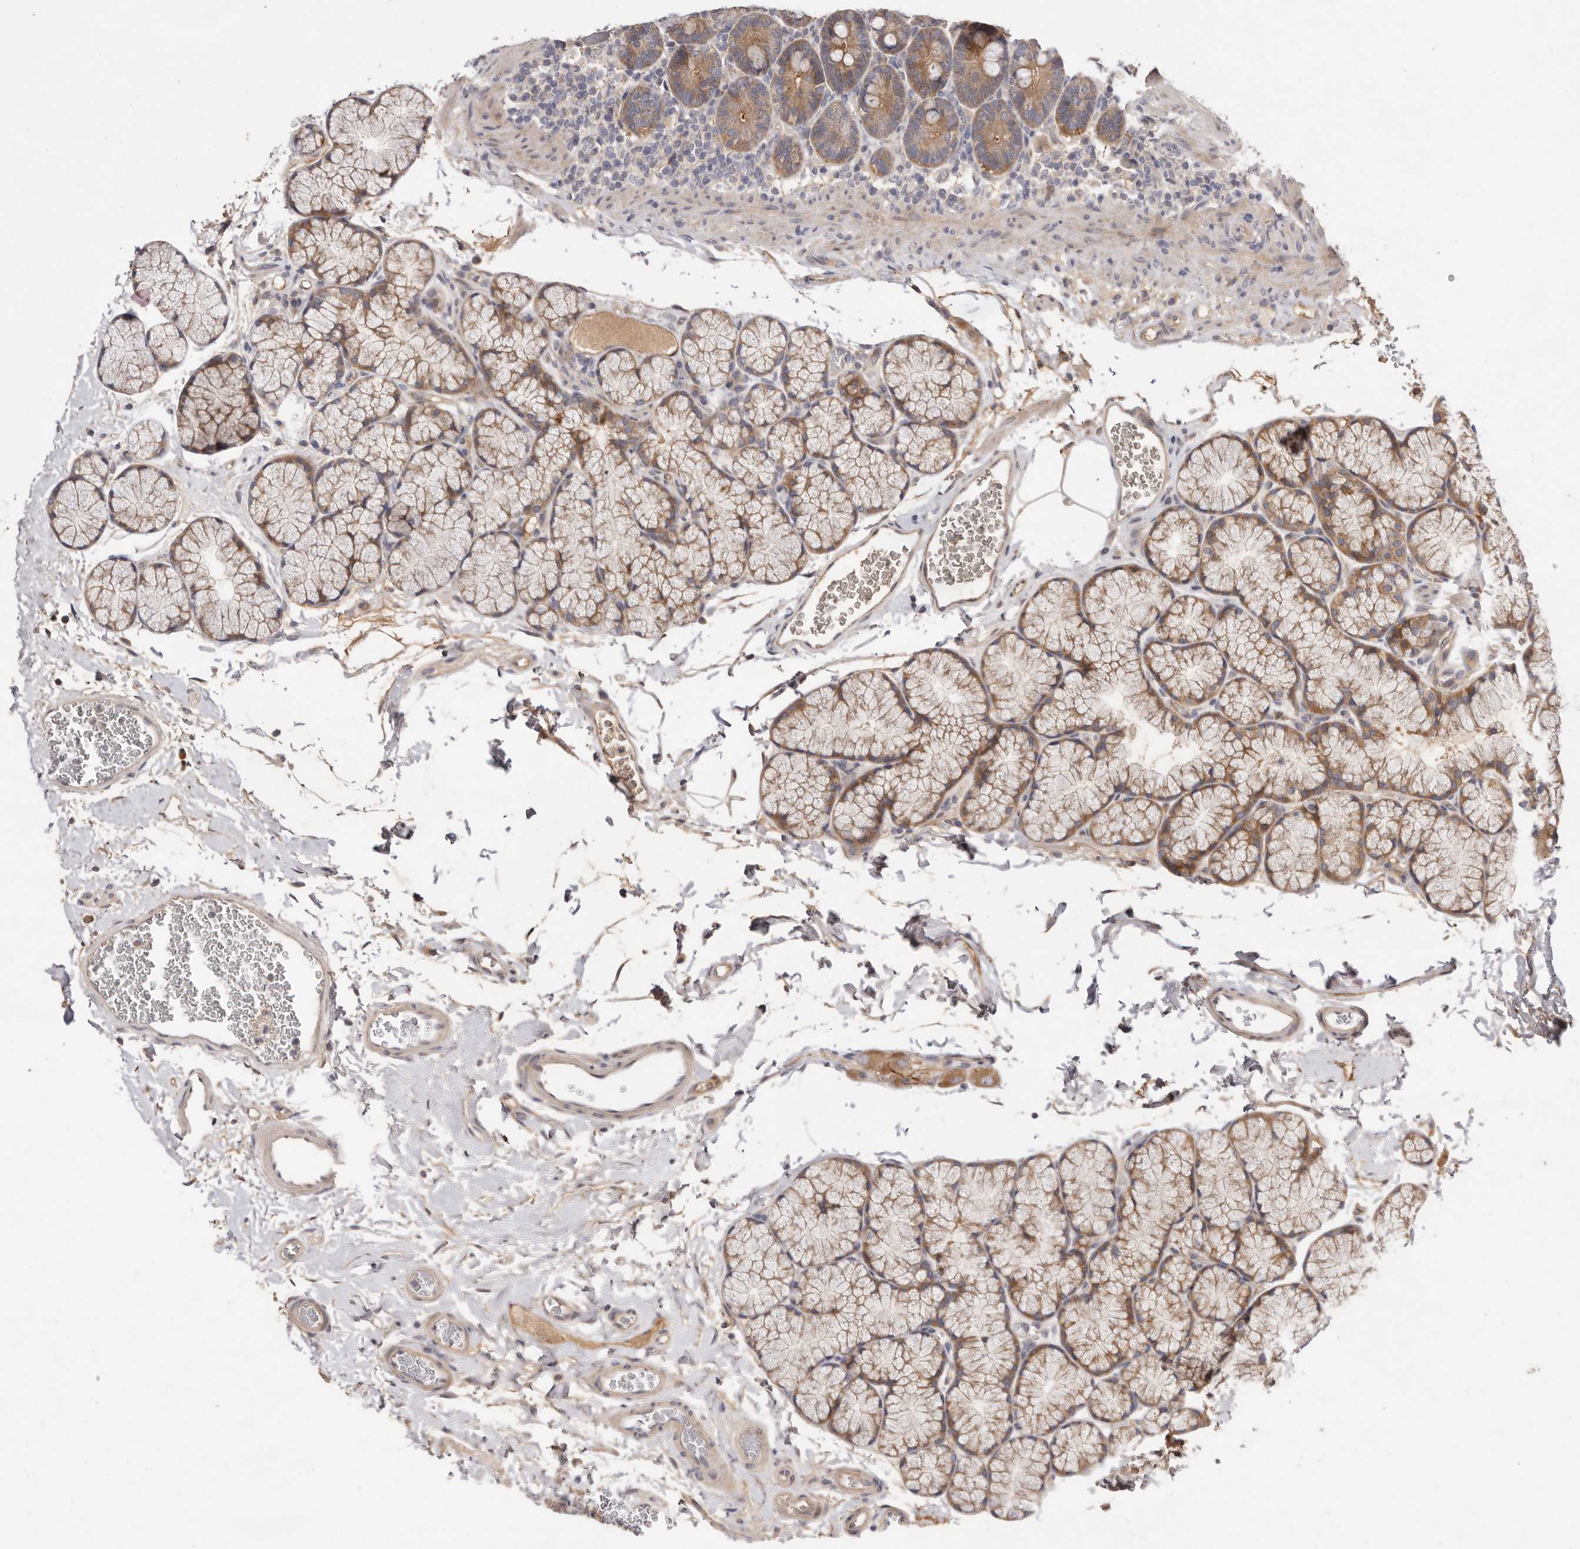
{"staining": {"intensity": "moderate", "quantity": ">75%", "location": "cytoplasmic/membranous"}, "tissue": "duodenum", "cell_type": "Glandular cells", "image_type": "normal", "snomed": [{"axis": "morphology", "description": "Normal tissue, NOS"}, {"axis": "topography", "description": "Duodenum"}], "caption": "Immunohistochemistry (DAB) staining of normal duodenum reveals moderate cytoplasmic/membranous protein positivity in approximately >75% of glandular cells.", "gene": "DOP1A", "patient": {"sex": "male", "age": 35}}